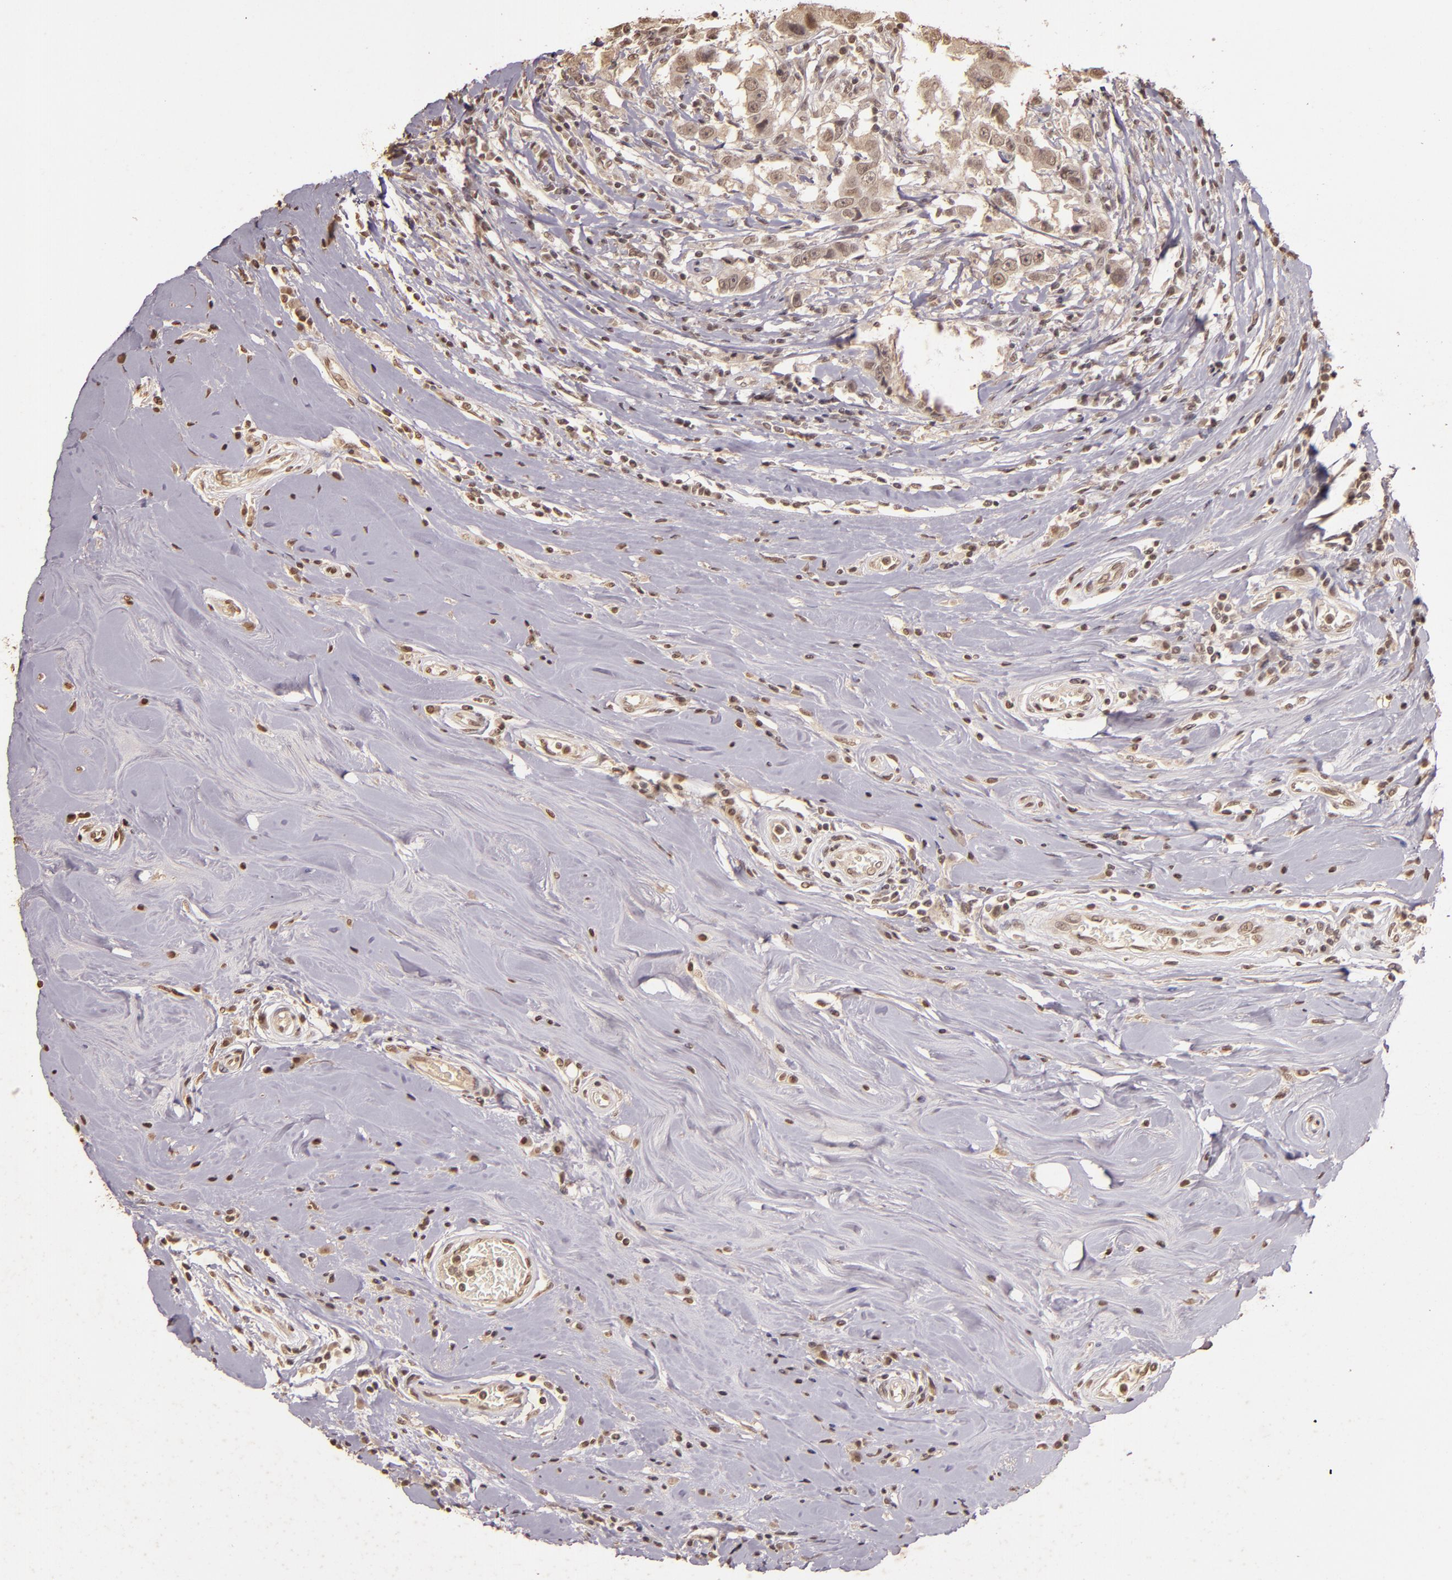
{"staining": {"intensity": "weak", "quantity": ">75%", "location": "cytoplasmic/membranous,nuclear"}, "tissue": "breast cancer", "cell_type": "Tumor cells", "image_type": "cancer", "snomed": [{"axis": "morphology", "description": "Duct carcinoma"}, {"axis": "topography", "description": "Breast"}], "caption": "Protein staining of breast cancer tissue demonstrates weak cytoplasmic/membranous and nuclear expression in about >75% of tumor cells. The protein is stained brown, and the nuclei are stained in blue (DAB (3,3'-diaminobenzidine) IHC with brightfield microscopy, high magnification).", "gene": "CUL1", "patient": {"sex": "female", "age": 27}}